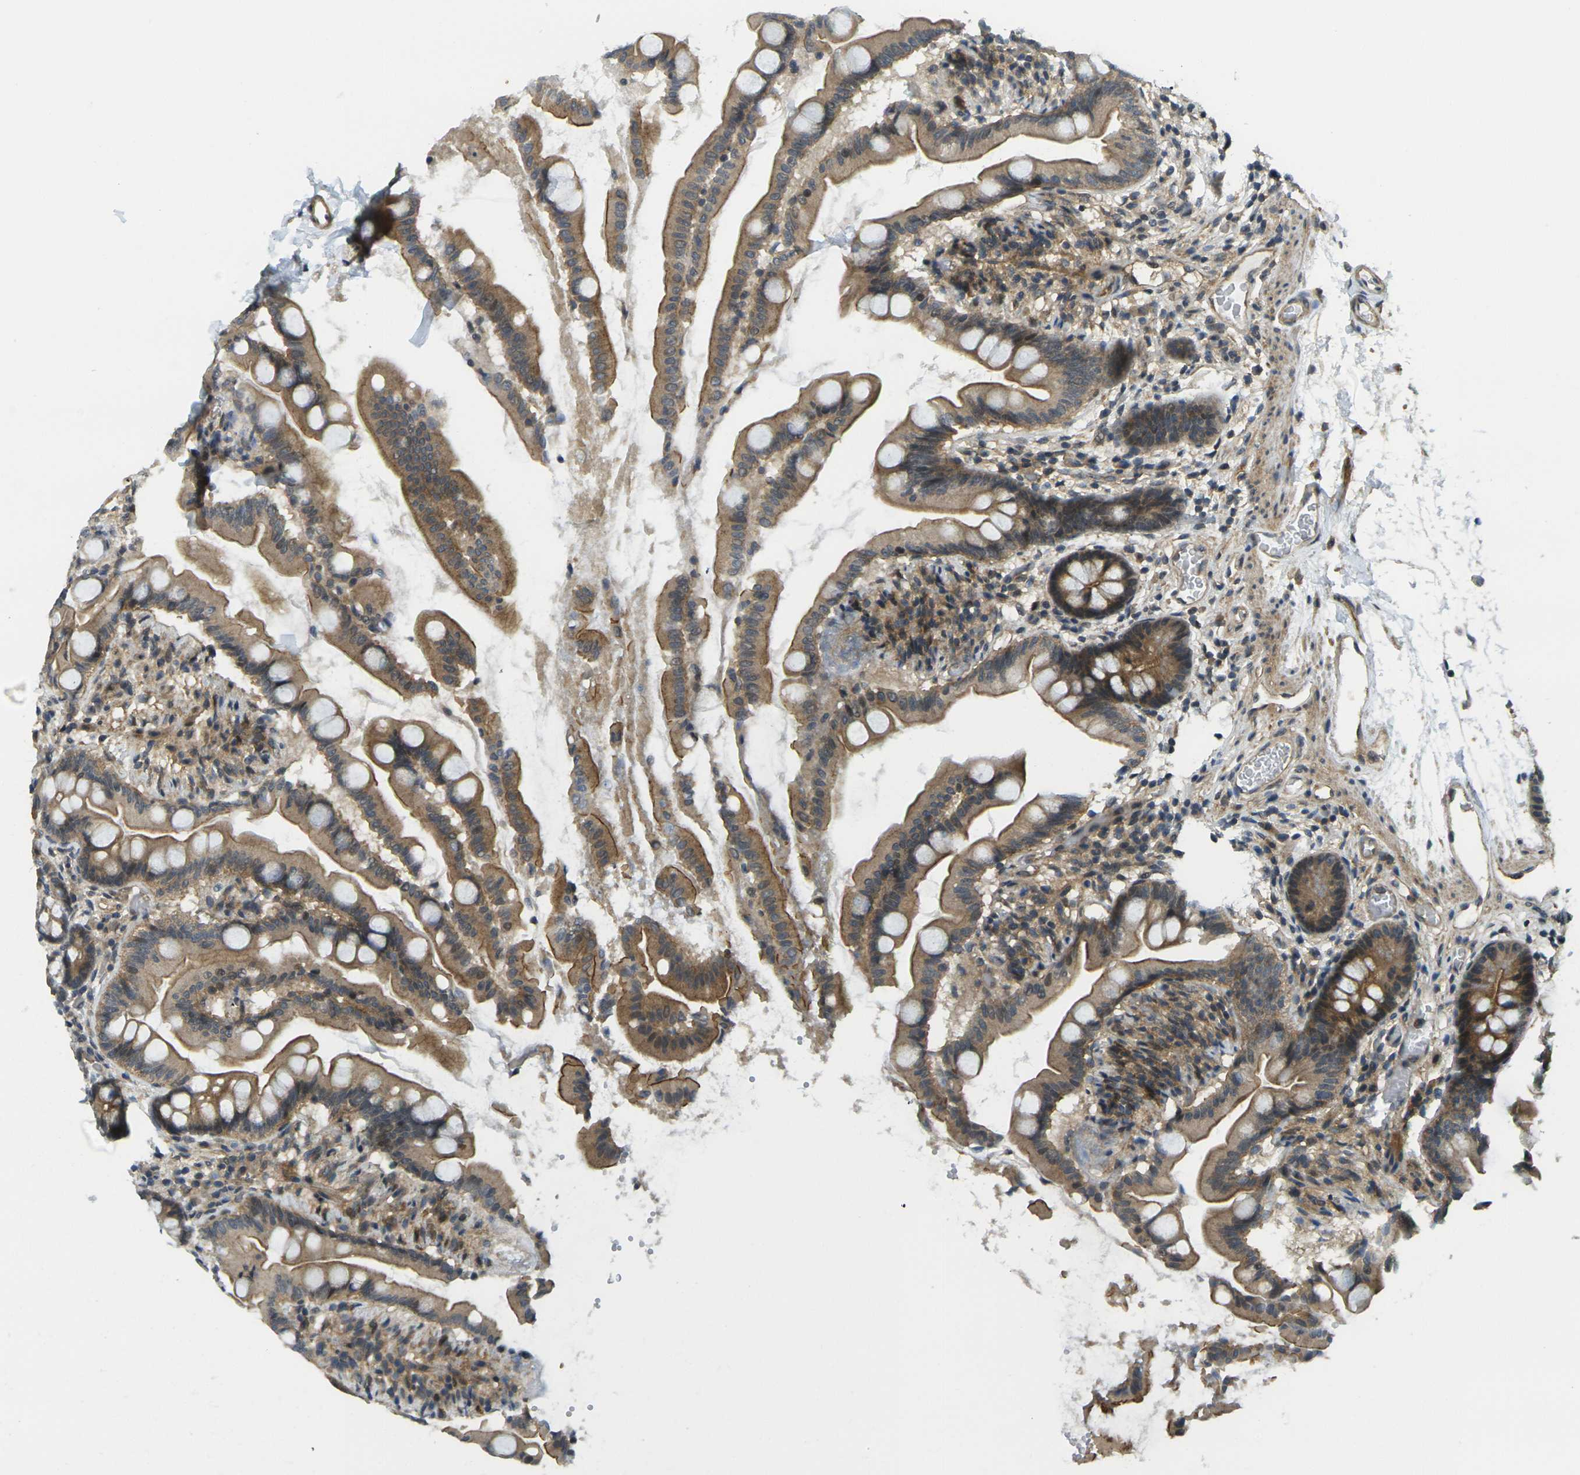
{"staining": {"intensity": "moderate", "quantity": ">75%", "location": "cytoplasmic/membranous"}, "tissue": "small intestine", "cell_type": "Glandular cells", "image_type": "normal", "snomed": [{"axis": "morphology", "description": "Normal tissue, NOS"}, {"axis": "topography", "description": "Small intestine"}], "caption": "Benign small intestine exhibits moderate cytoplasmic/membranous expression in about >75% of glandular cells, visualized by immunohistochemistry.", "gene": "KCTD10", "patient": {"sex": "female", "age": 56}}